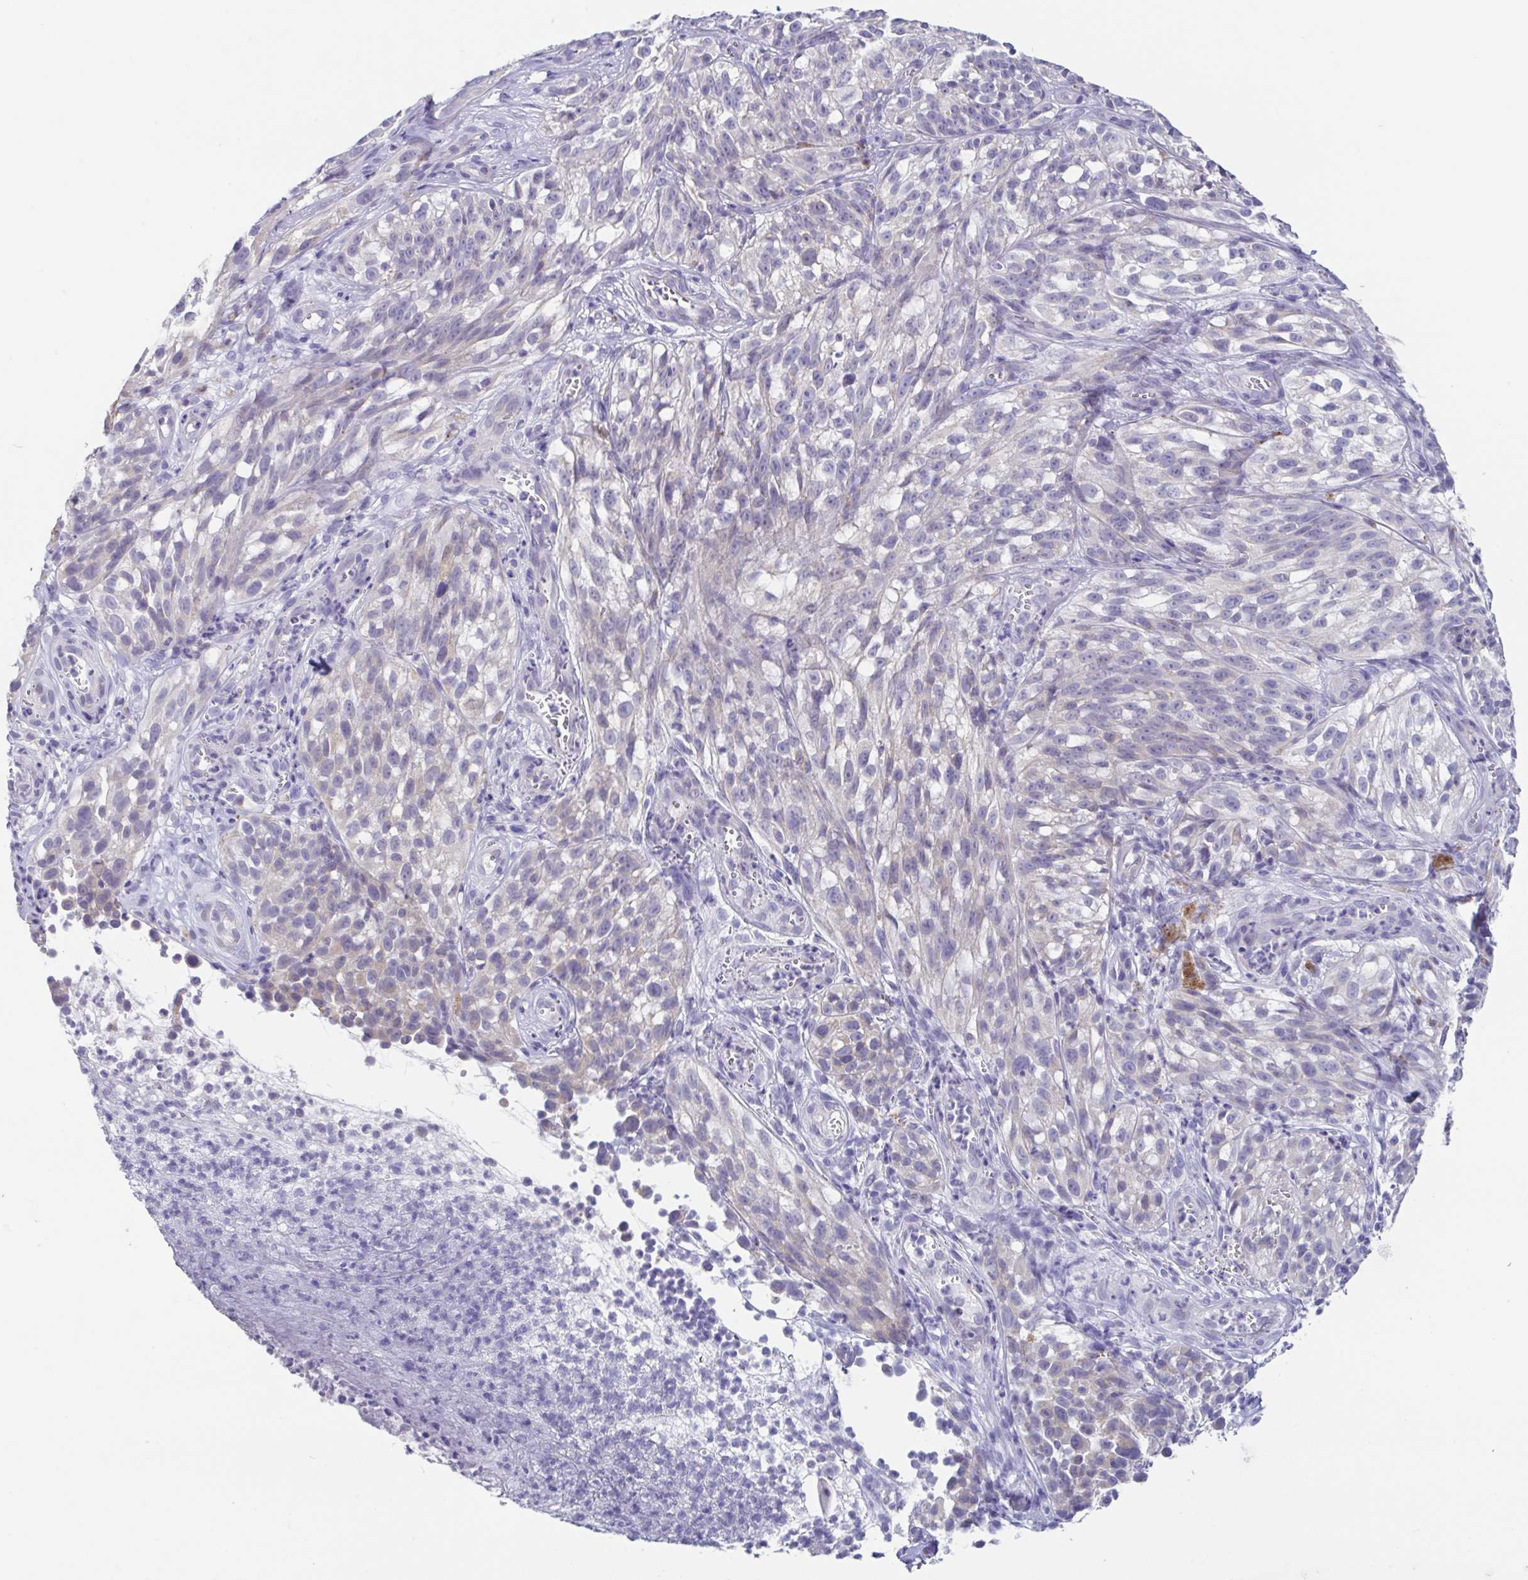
{"staining": {"intensity": "negative", "quantity": "none", "location": "none"}, "tissue": "melanoma", "cell_type": "Tumor cells", "image_type": "cancer", "snomed": [{"axis": "morphology", "description": "Malignant melanoma, NOS"}, {"axis": "topography", "description": "Skin"}], "caption": "Tumor cells show no significant expression in melanoma.", "gene": "RDH11", "patient": {"sex": "female", "age": 85}}